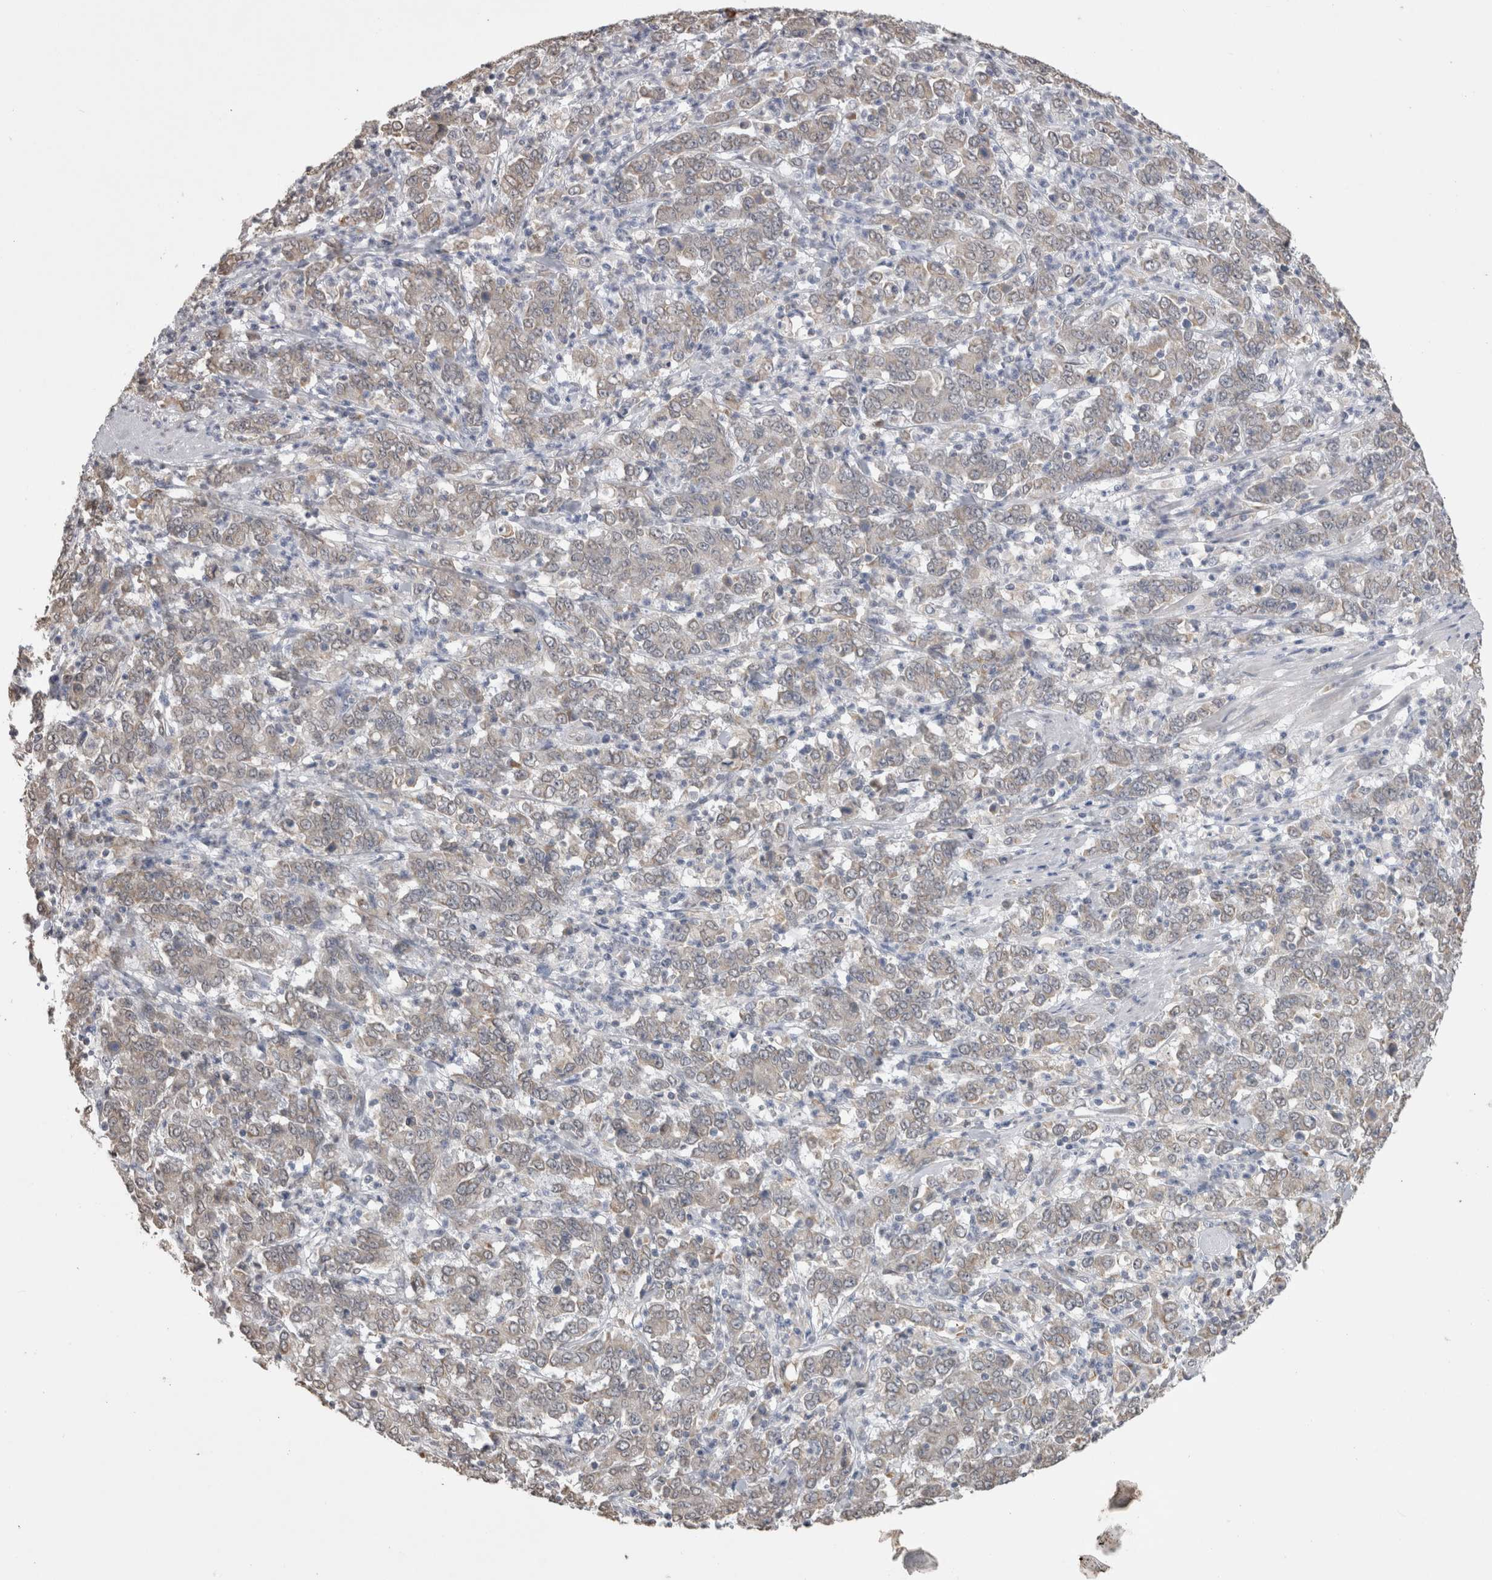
{"staining": {"intensity": "negative", "quantity": "none", "location": "none"}, "tissue": "stomach cancer", "cell_type": "Tumor cells", "image_type": "cancer", "snomed": [{"axis": "morphology", "description": "Adenocarcinoma, NOS"}, {"axis": "topography", "description": "Stomach, lower"}], "caption": "An IHC image of stomach cancer (adenocarcinoma) is shown. There is no staining in tumor cells of stomach cancer (adenocarcinoma).", "gene": "NOMO1", "patient": {"sex": "female", "age": 71}}